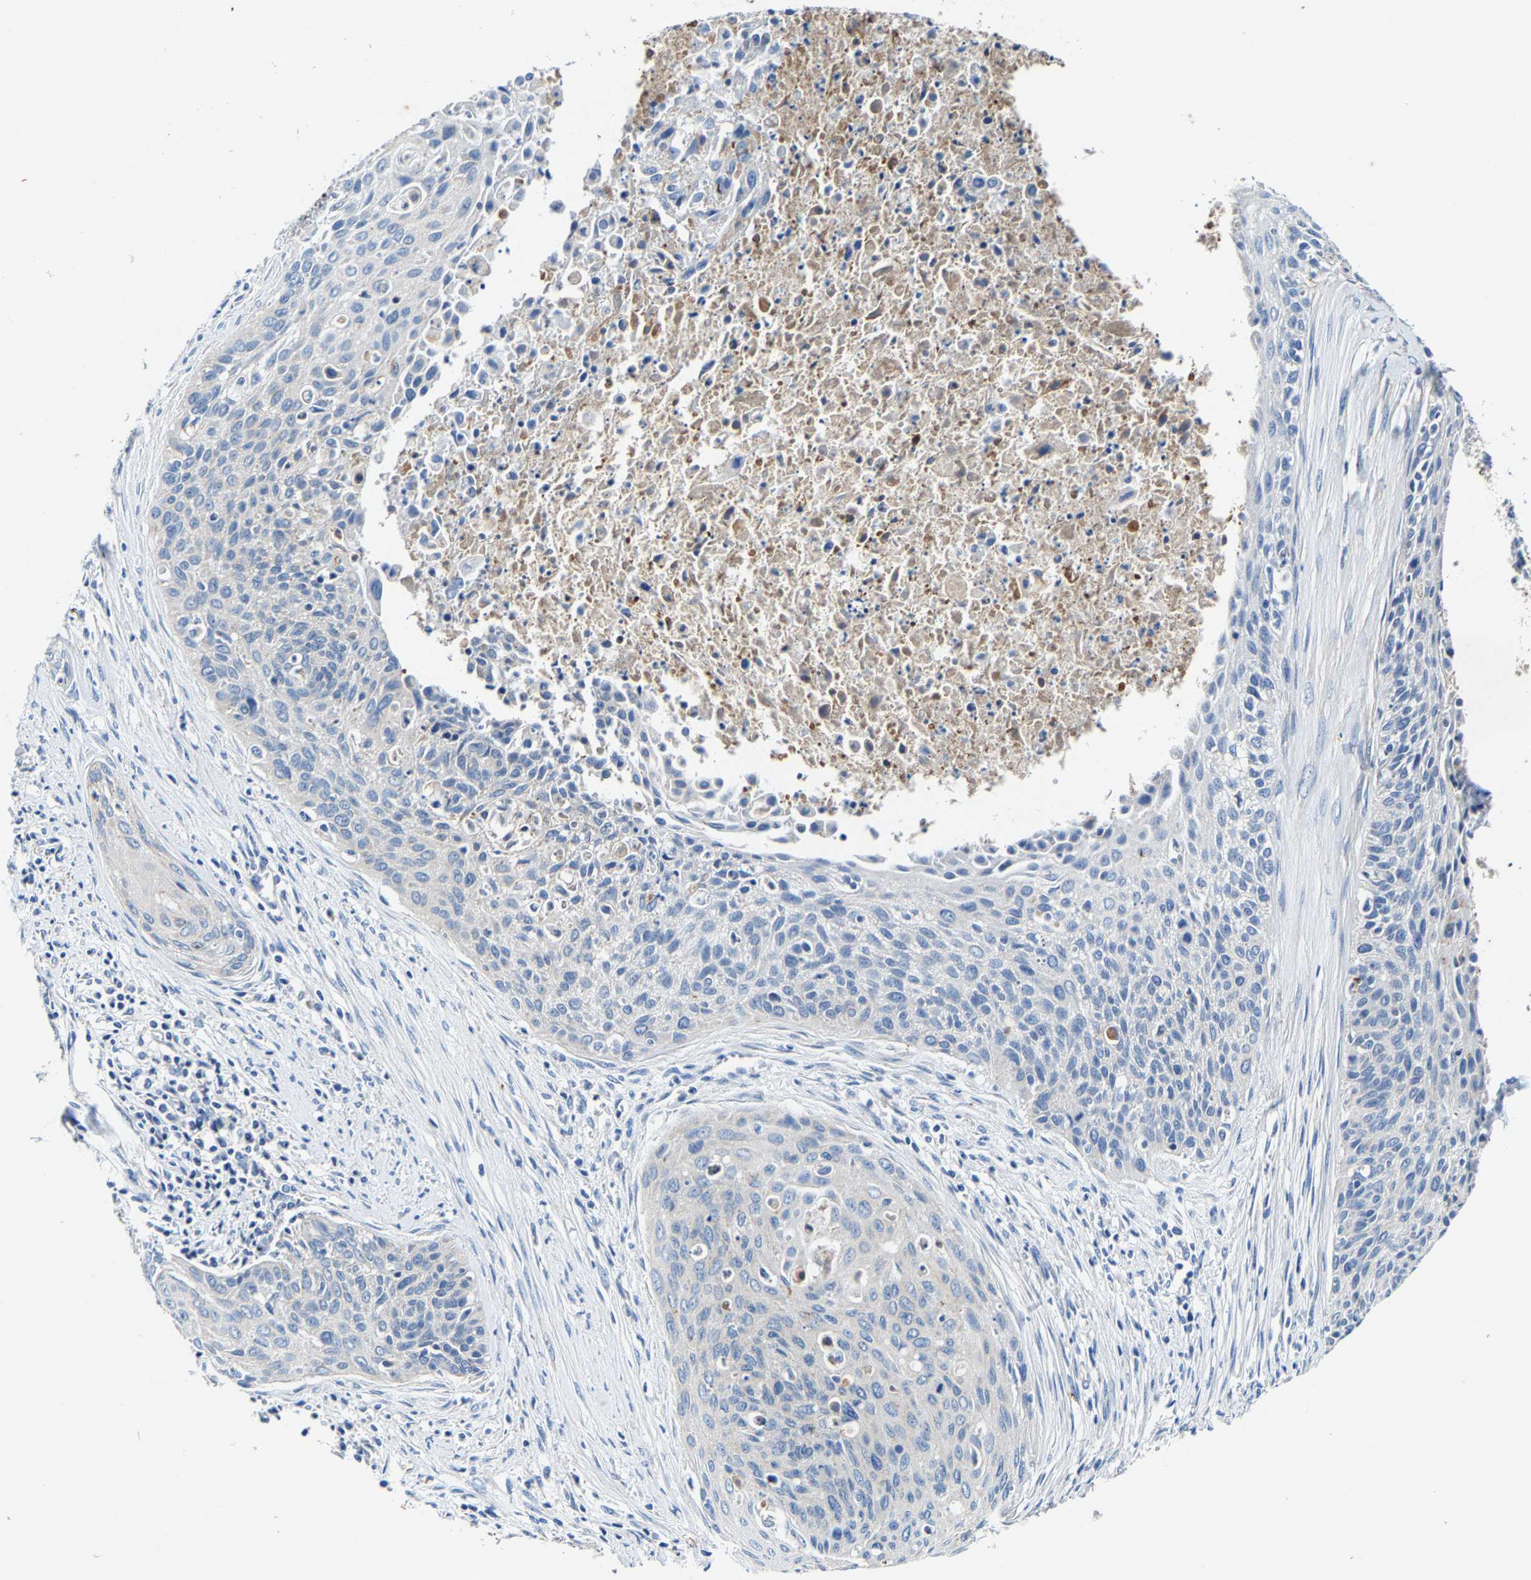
{"staining": {"intensity": "negative", "quantity": "none", "location": "none"}, "tissue": "cervical cancer", "cell_type": "Tumor cells", "image_type": "cancer", "snomed": [{"axis": "morphology", "description": "Squamous cell carcinoma, NOS"}, {"axis": "topography", "description": "Cervix"}], "caption": "Squamous cell carcinoma (cervical) was stained to show a protein in brown. There is no significant expression in tumor cells.", "gene": "SLC25A25", "patient": {"sex": "female", "age": 55}}